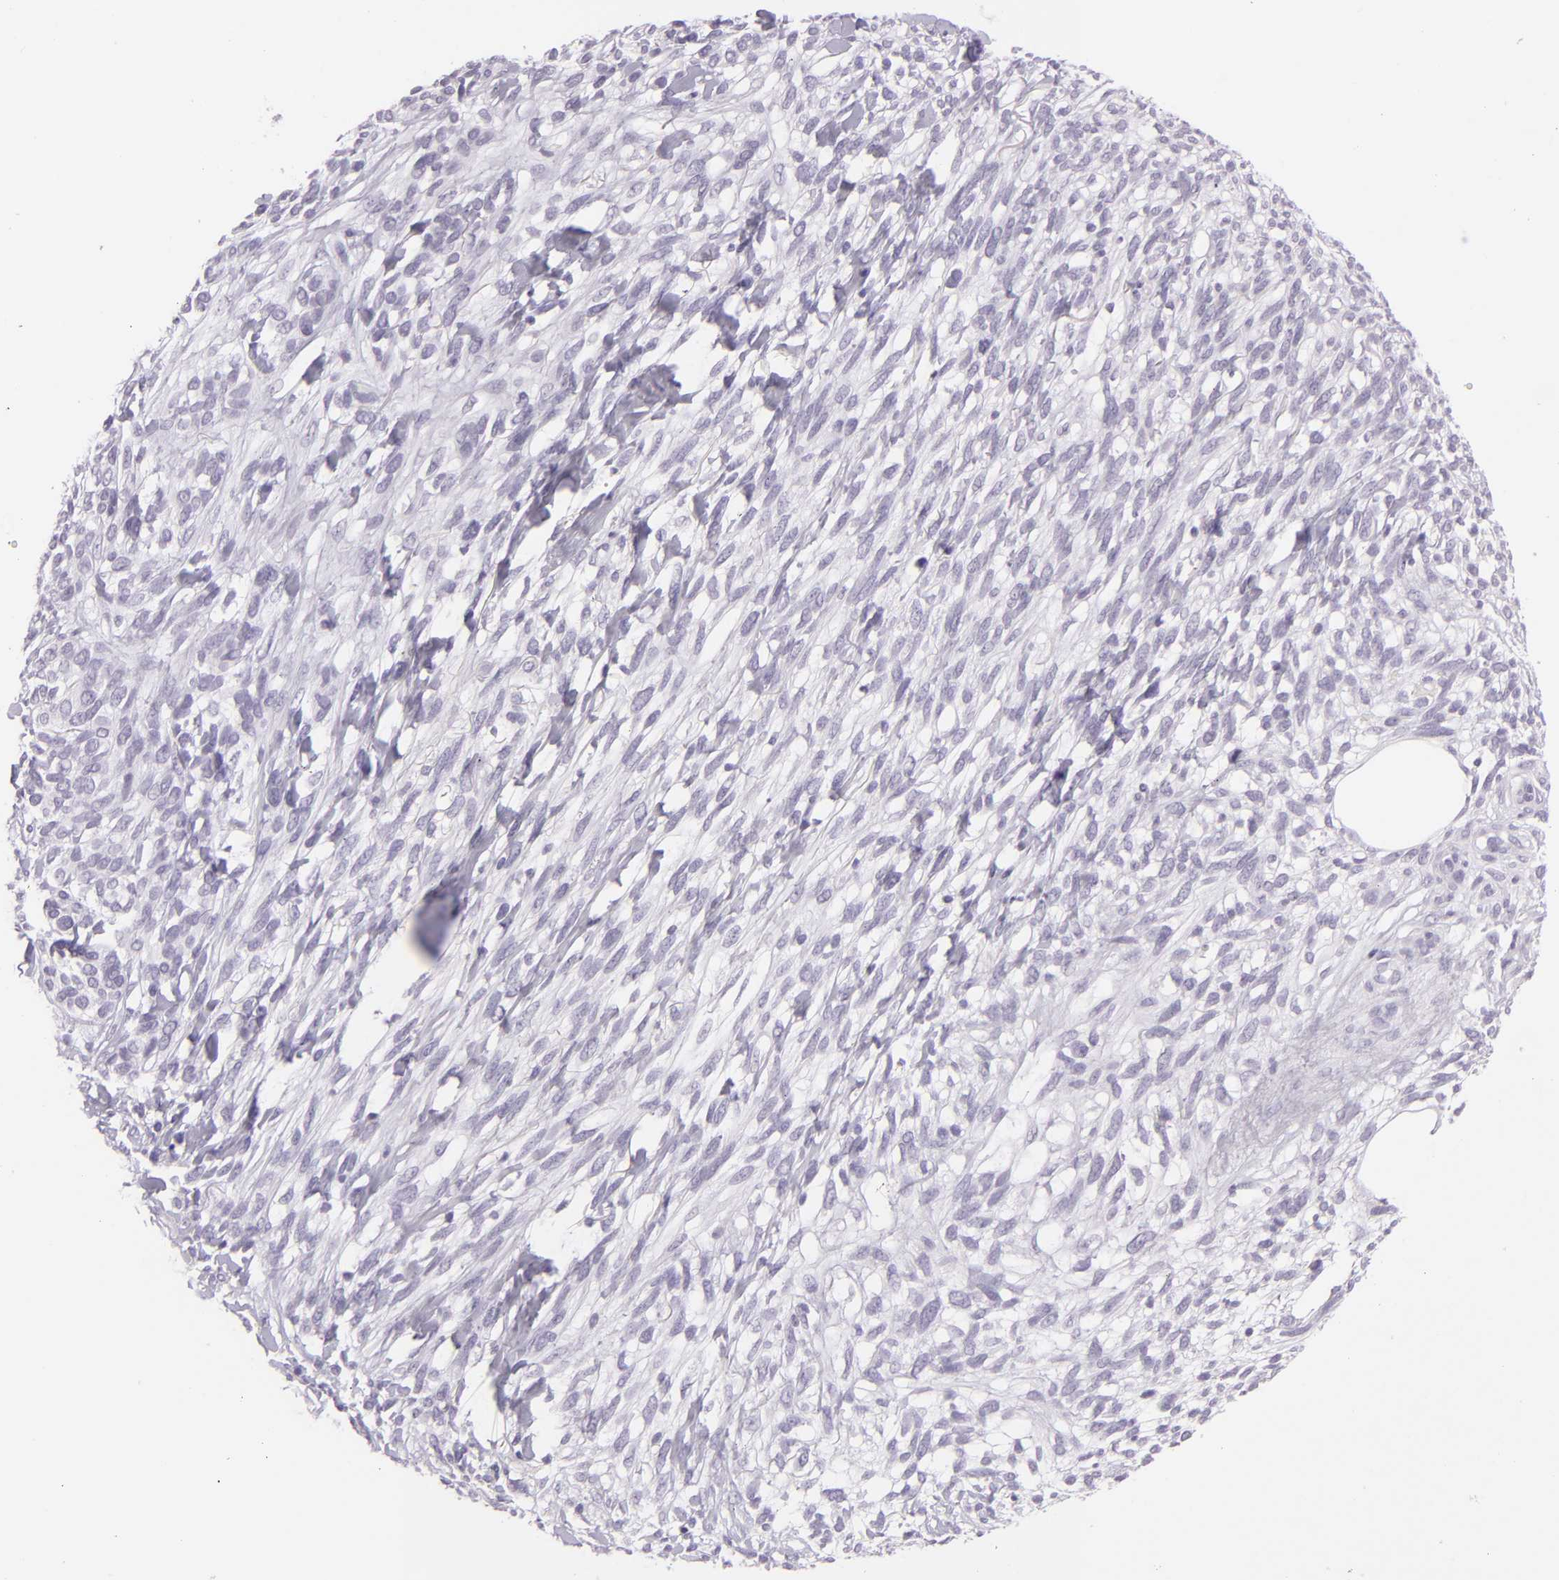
{"staining": {"intensity": "negative", "quantity": "none", "location": "none"}, "tissue": "melanoma", "cell_type": "Tumor cells", "image_type": "cancer", "snomed": [{"axis": "morphology", "description": "Malignant melanoma, NOS"}, {"axis": "topography", "description": "Skin"}], "caption": "Immunohistochemical staining of melanoma displays no significant staining in tumor cells.", "gene": "MUC6", "patient": {"sex": "female", "age": 85}}